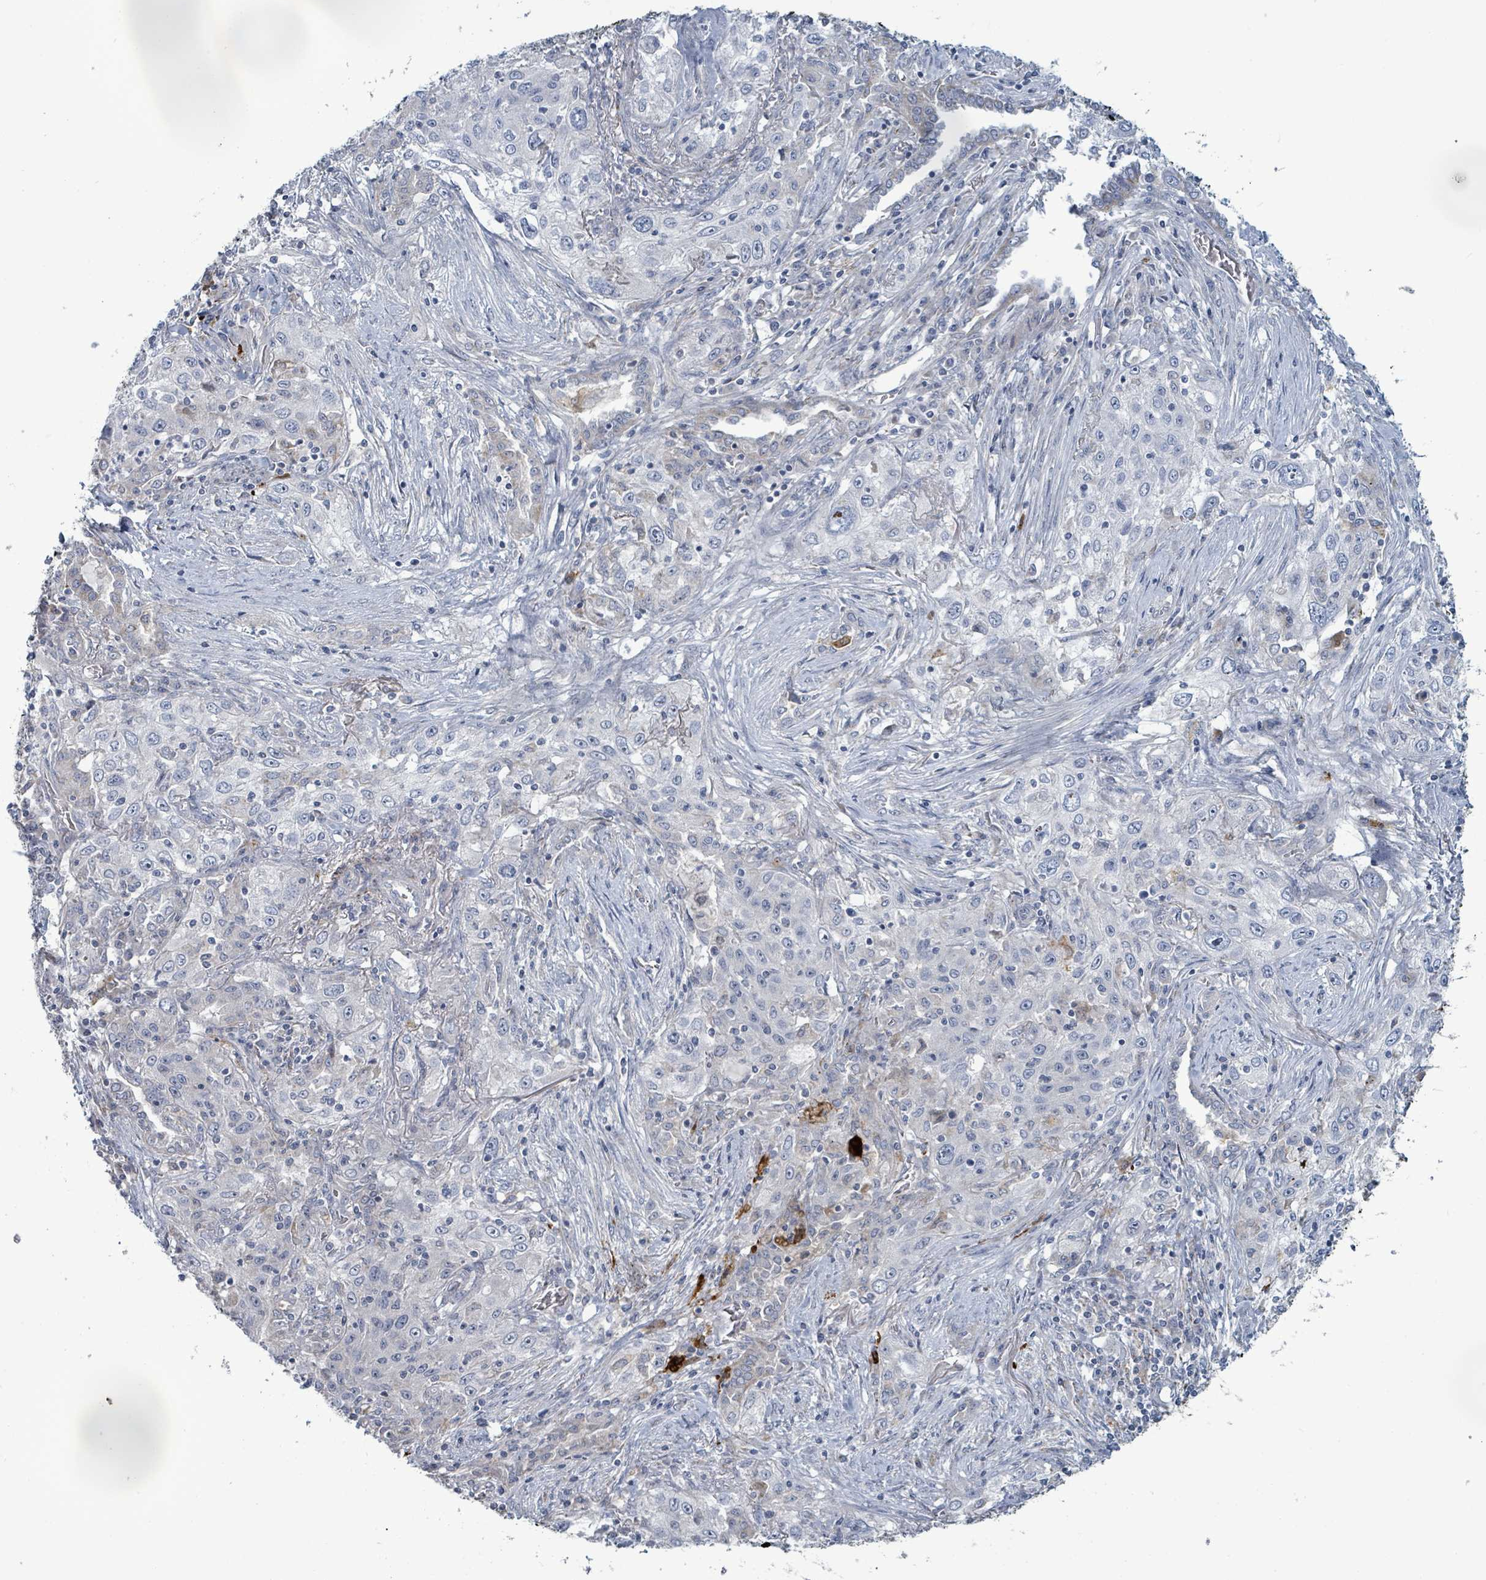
{"staining": {"intensity": "negative", "quantity": "none", "location": "none"}, "tissue": "lung cancer", "cell_type": "Tumor cells", "image_type": "cancer", "snomed": [{"axis": "morphology", "description": "Squamous cell carcinoma, NOS"}, {"axis": "topography", "description": "Lung"}], "caption": "Tumor cells show no significant protein positivity in lung squamous cell carcinoma.", "gene": "TRDMT1", "patient": {"sex": "female", "age": 69}}